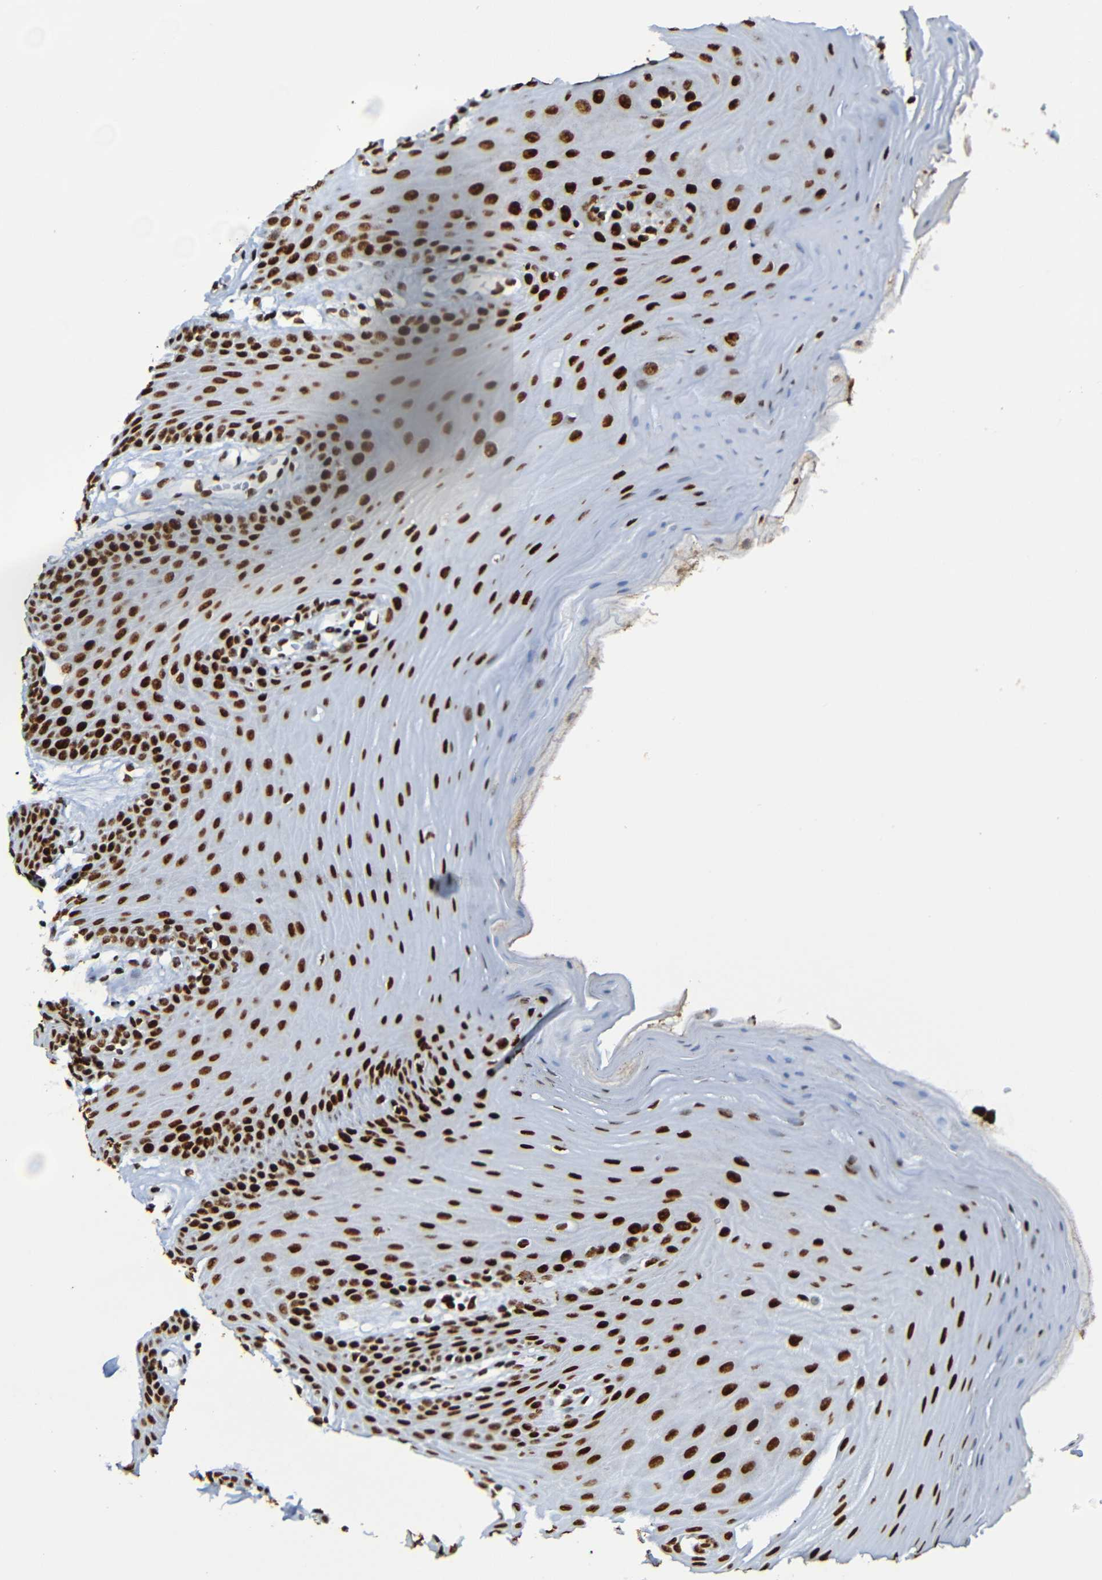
{"staining": {"intensity": "strong", "quantity": ">75%", "location": "nuclear"}, "tissue": "oral mucosa", "cell_type": "Squamous epithelial cells", "image_type": "normal", "snomed": [{"axis": "morphology", "description": "Normal tissue, NOS"}, {"axis": "morphology", "description": "Squamous cell carcinoma, NOS"}, {"axis": "topography", "description": "Skeletal muscle"}, {"axis": "topography", "description": "Adipose tissue"}, {"axis": "topography", "description": "Vascular tissue"}, {"axis": "topography", "description": "Oral tissue"}, {"axis": "topography", "description": "Peripheral nerve tissue"}, {"axis": "topography", "description": "Head-Neck"}], "caption": "Immunohistochemical staining of unremarkable oral mucosa demonstrates >75% levels of strong nuclear protein expression in approximately >75% of squamous epithelial cells.", "gene": "SRSF3", "patient": {"sex": "male", "age": 71}}